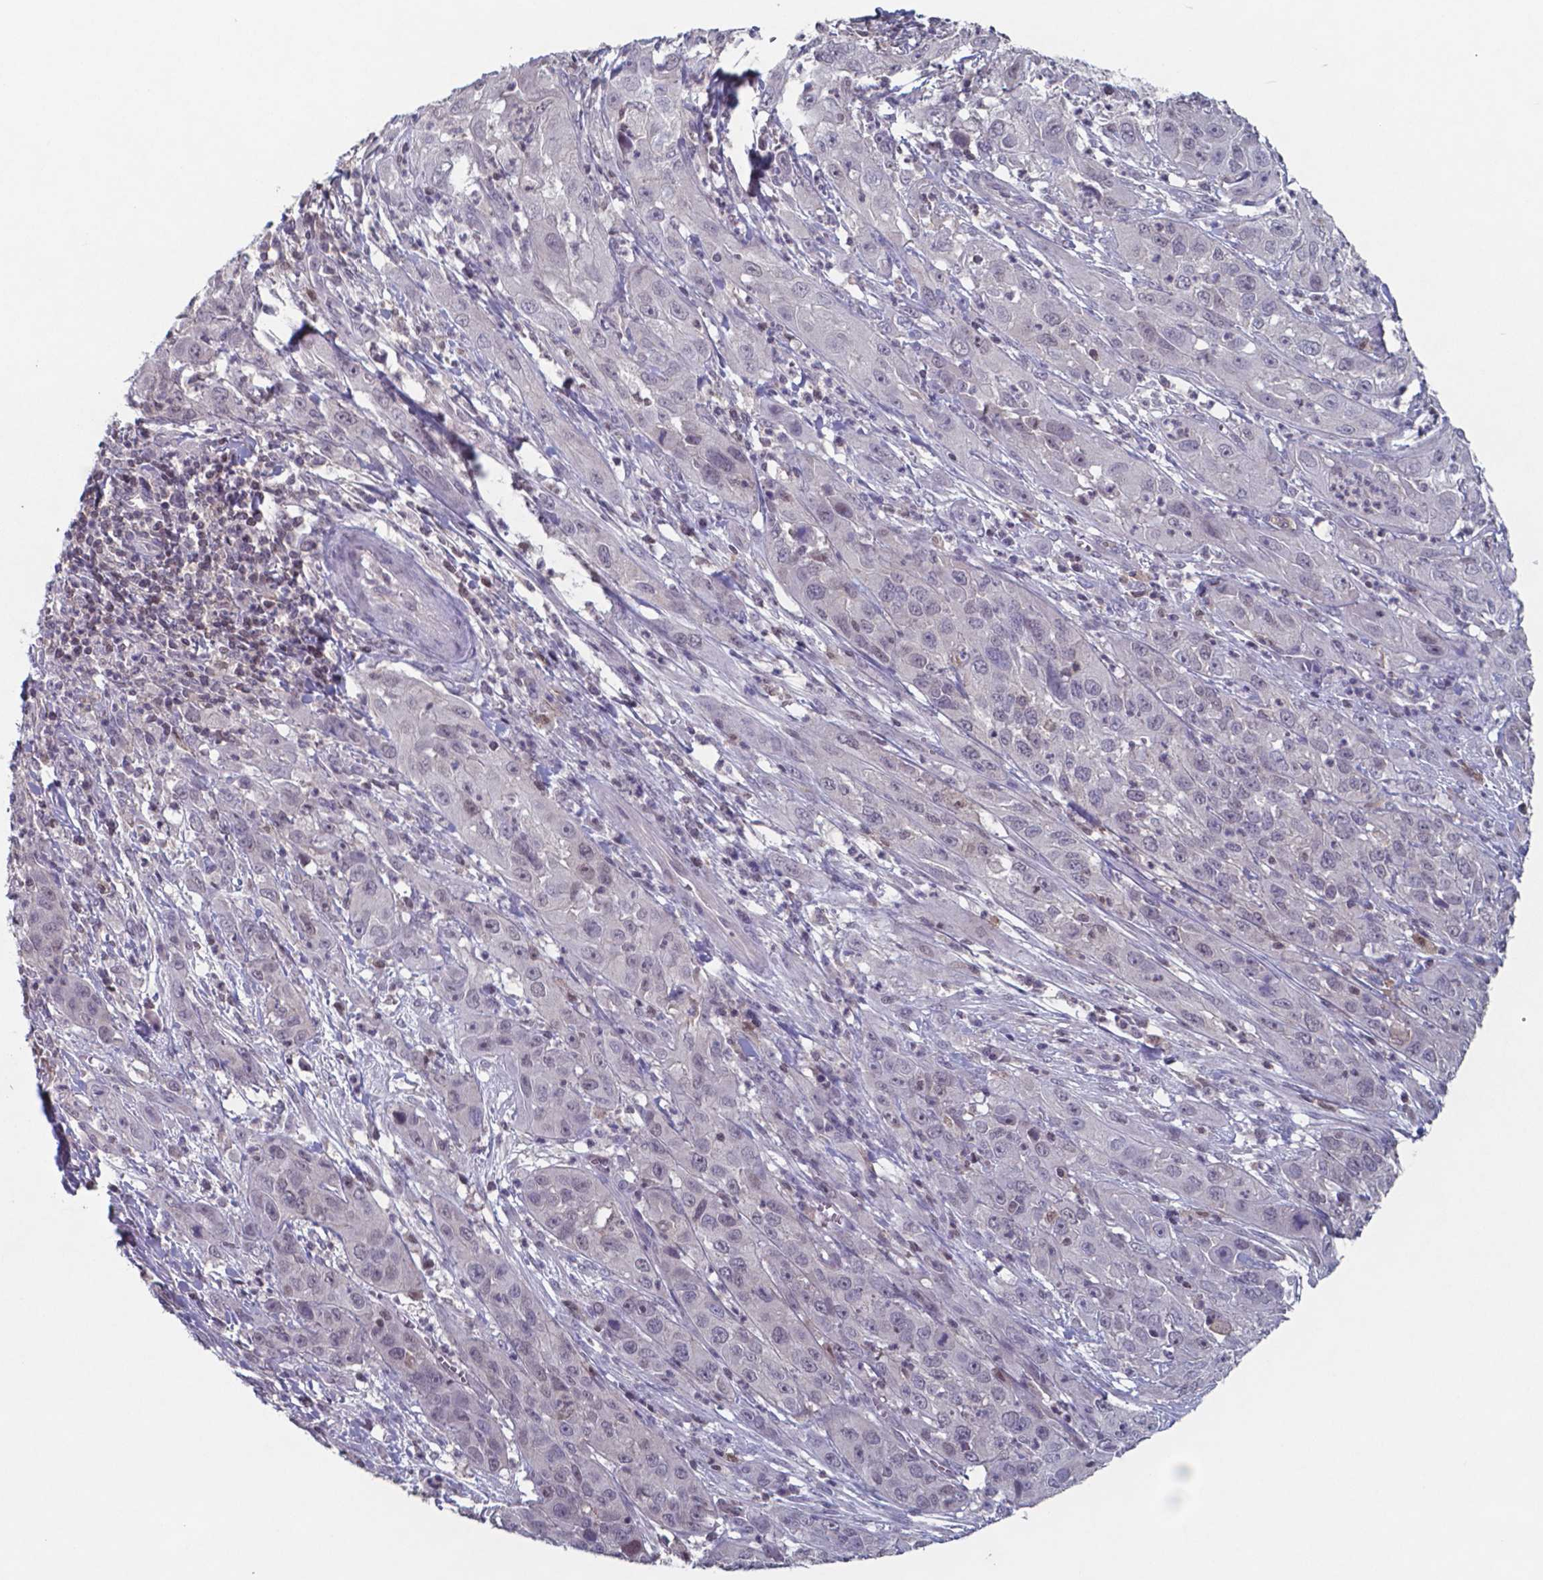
{"staining": {"intensity": "negative", "quantity": "none", "location": "none"}, "tissue": "cervical cancer", "cell_type": "Tumor cells", "image_type": "cancer", "snomed": [{"axis": "morphology", "description": "Squamous cell carcinoma, NOS"}, {"axis": "topography", "description": "Cervix"}], "caption": "High magnification brightfield microscopy of cervical cancer (squamous cell carcinoma) stained with DAB (brown) and counterstained with hematoxylin (blue): tumor cells show no significant expression.", "gene": "TDP2", "patient": {"sex": "female", "age": 32}}